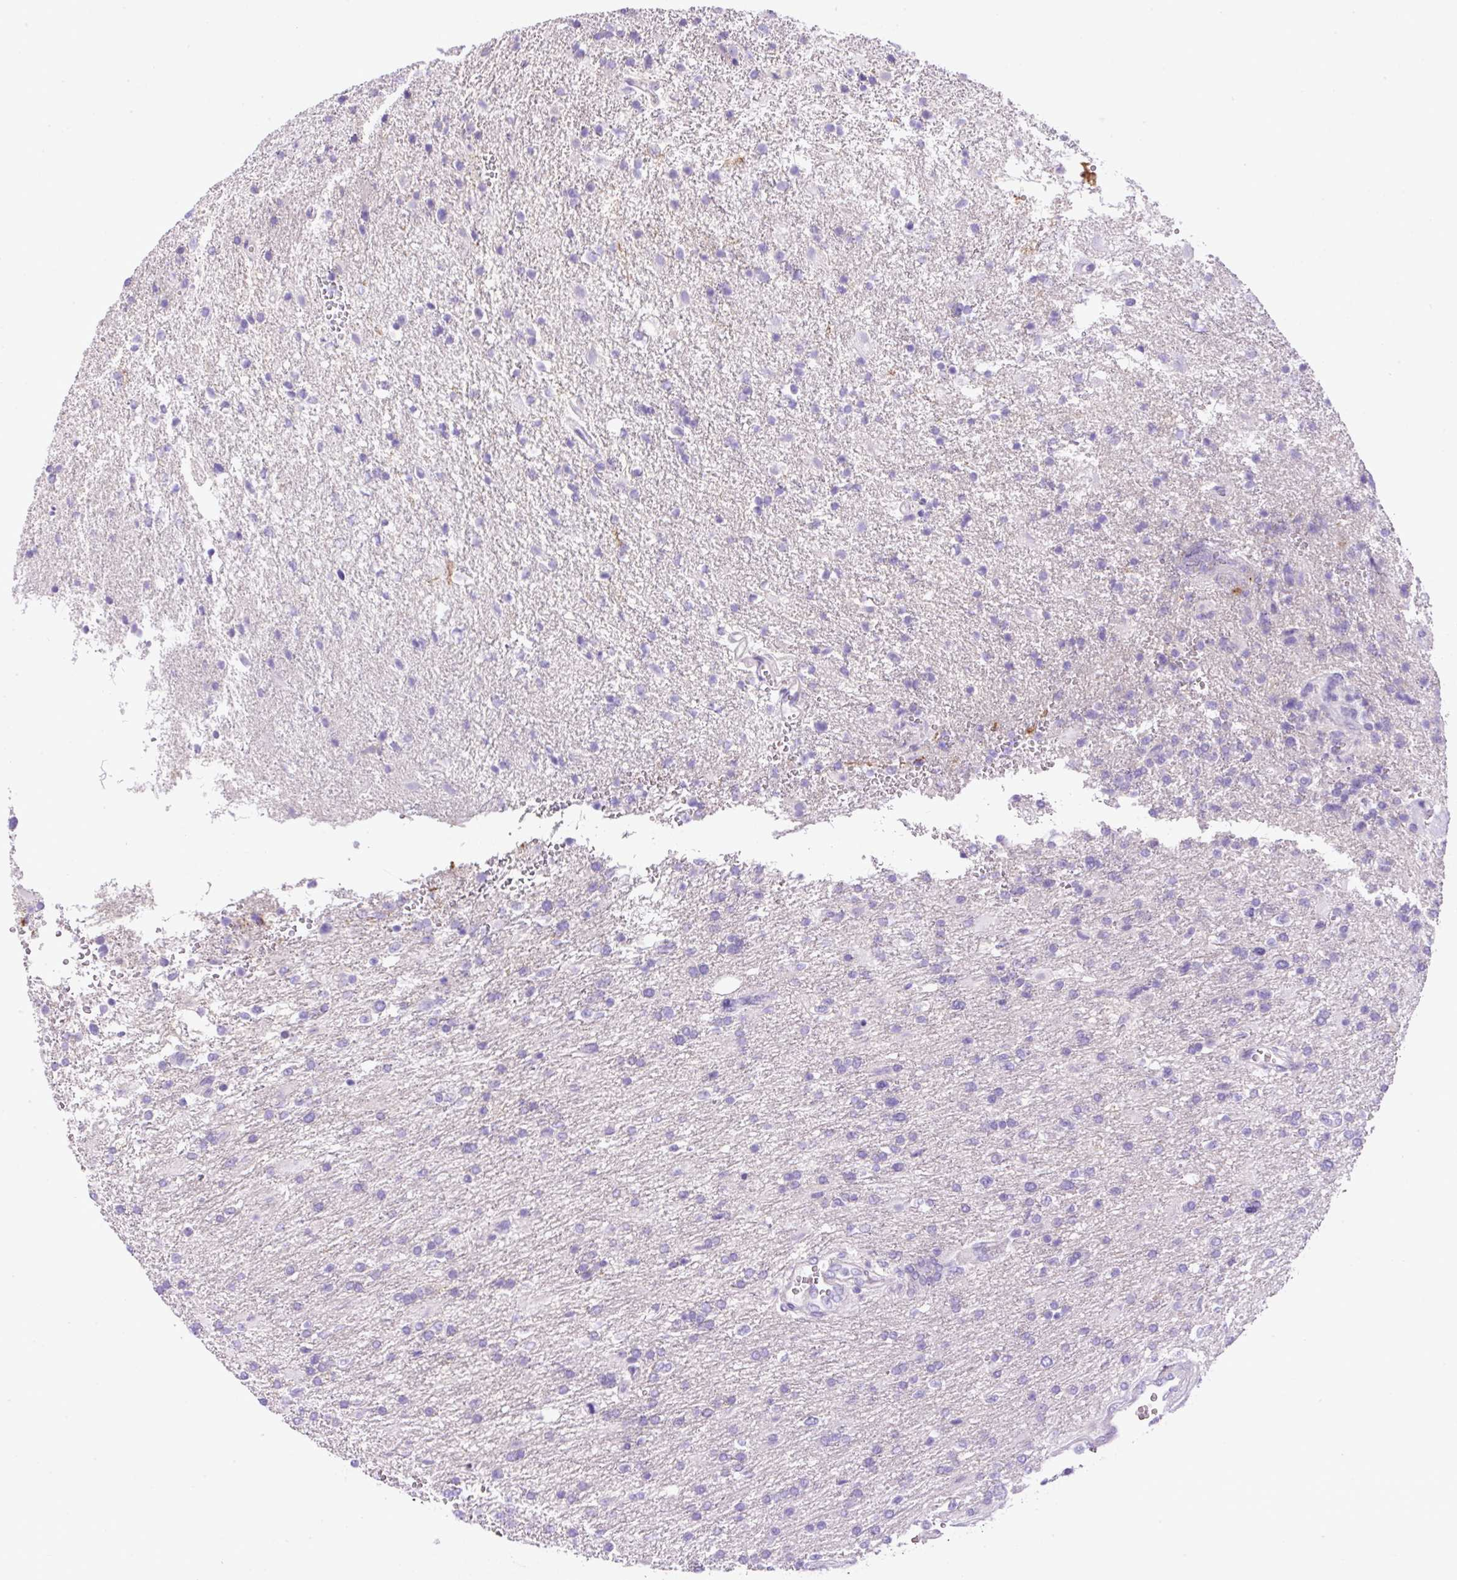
{"staining": {"intensity": "negative", "quantity": "none", "location": "none"}, "tissue": "glioma", "cell_type": "Tumor cells", "image_type": "cancer", "snomed": [{"axis": "morphology", "description": "Glioma, malignant, High grade"}, {"axis": "topography", "description": "Brain"}], "caption": "High magnification brightfield microscopy of glioma stained with DAB (brown) and counterstained with hematoxylin (blue): tumor cells show no significant expression.", "gene": "NPTN", "patient": {"sex": "male", "age": 56}}